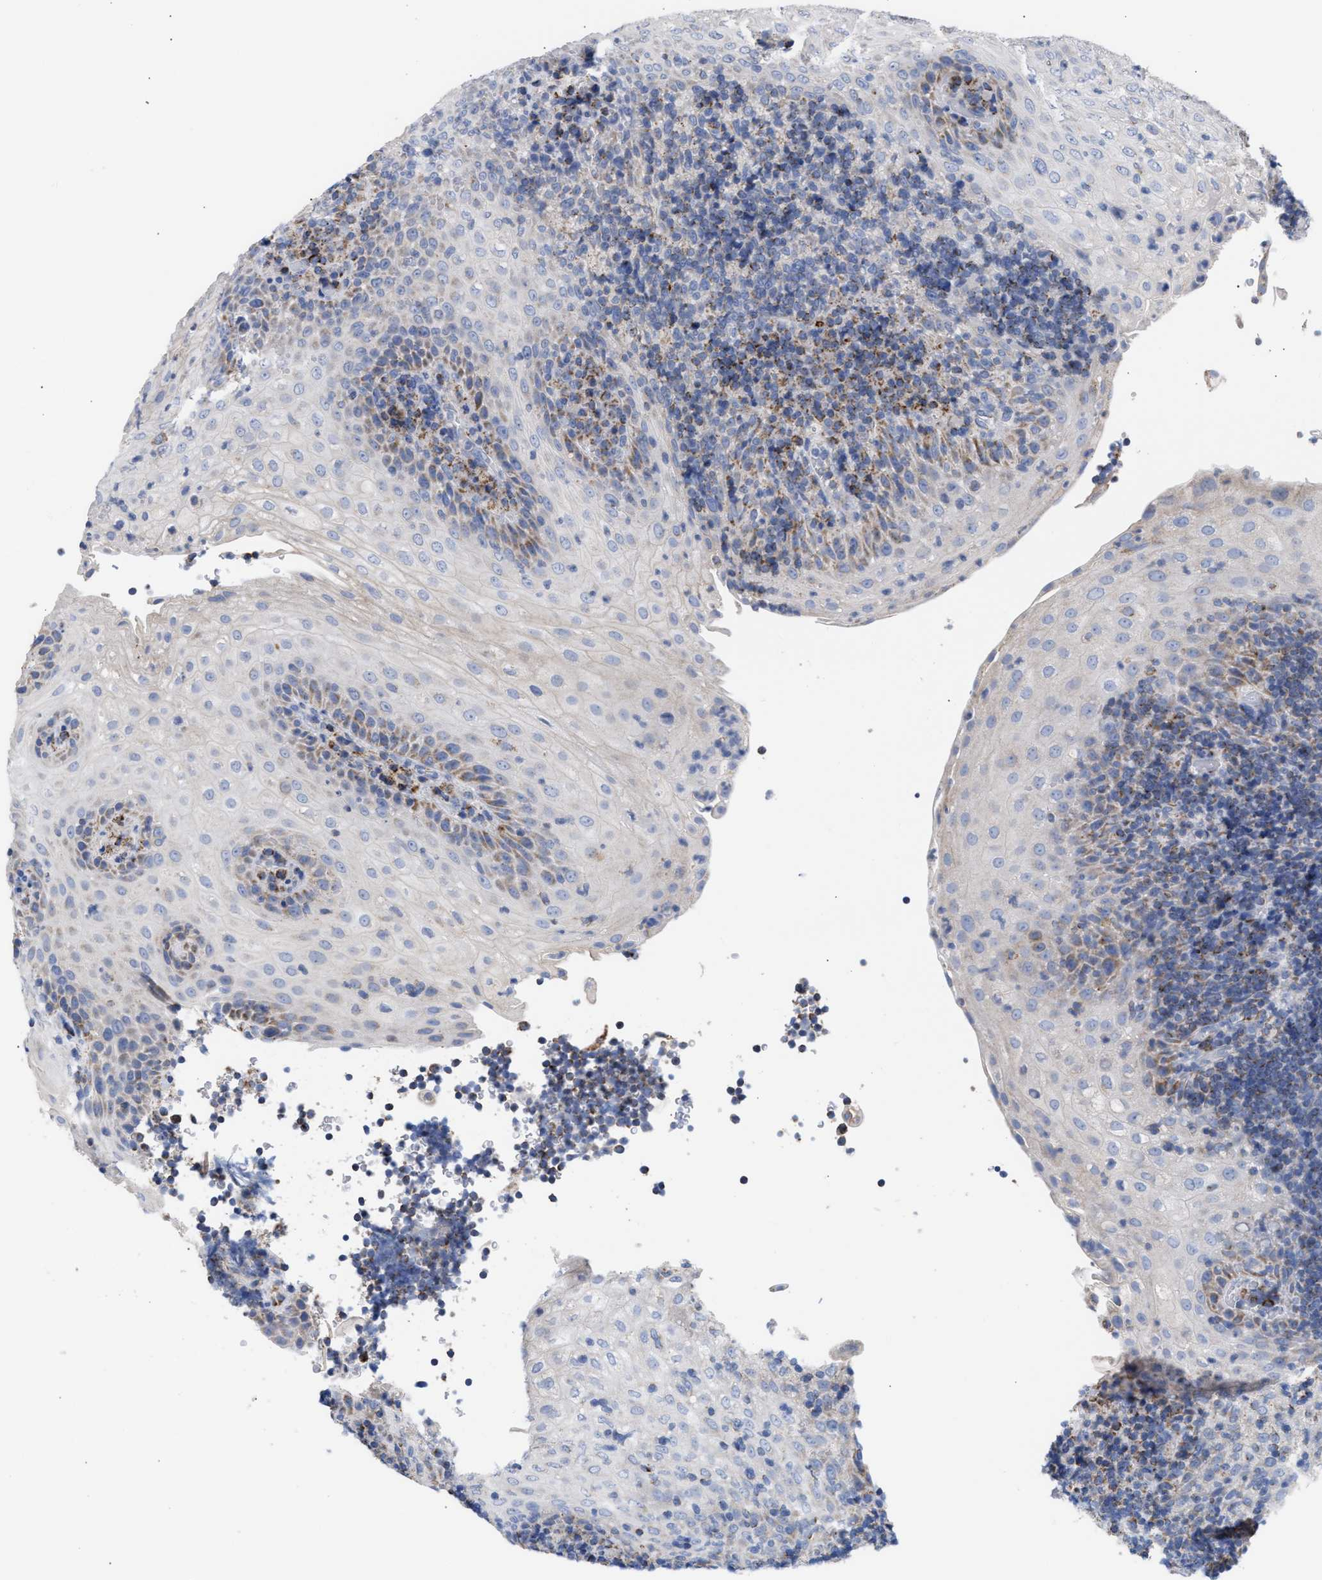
{"staining": {"intensity": "weak", "quantity": "<25%", "location": "cytoplasmic/membranous"}, "tissue": "tonsil", "cell_type": "Germinal center cells", "image_type": "normal", "snomed": [{"axis": "morphology", "description": "Normal tissue, NOS"}, {"axis": "topography", "description": "Tonsil"}], "caption": "IHC photomicrograph of normal tonsil stained for a protein (brown), which displays no staining in germinal center cells. (Immunohistochemistry, brightfield microscopy, high magnification).", "gene": "ACOT13", "patient": {"sex": "male", "age": 37}}